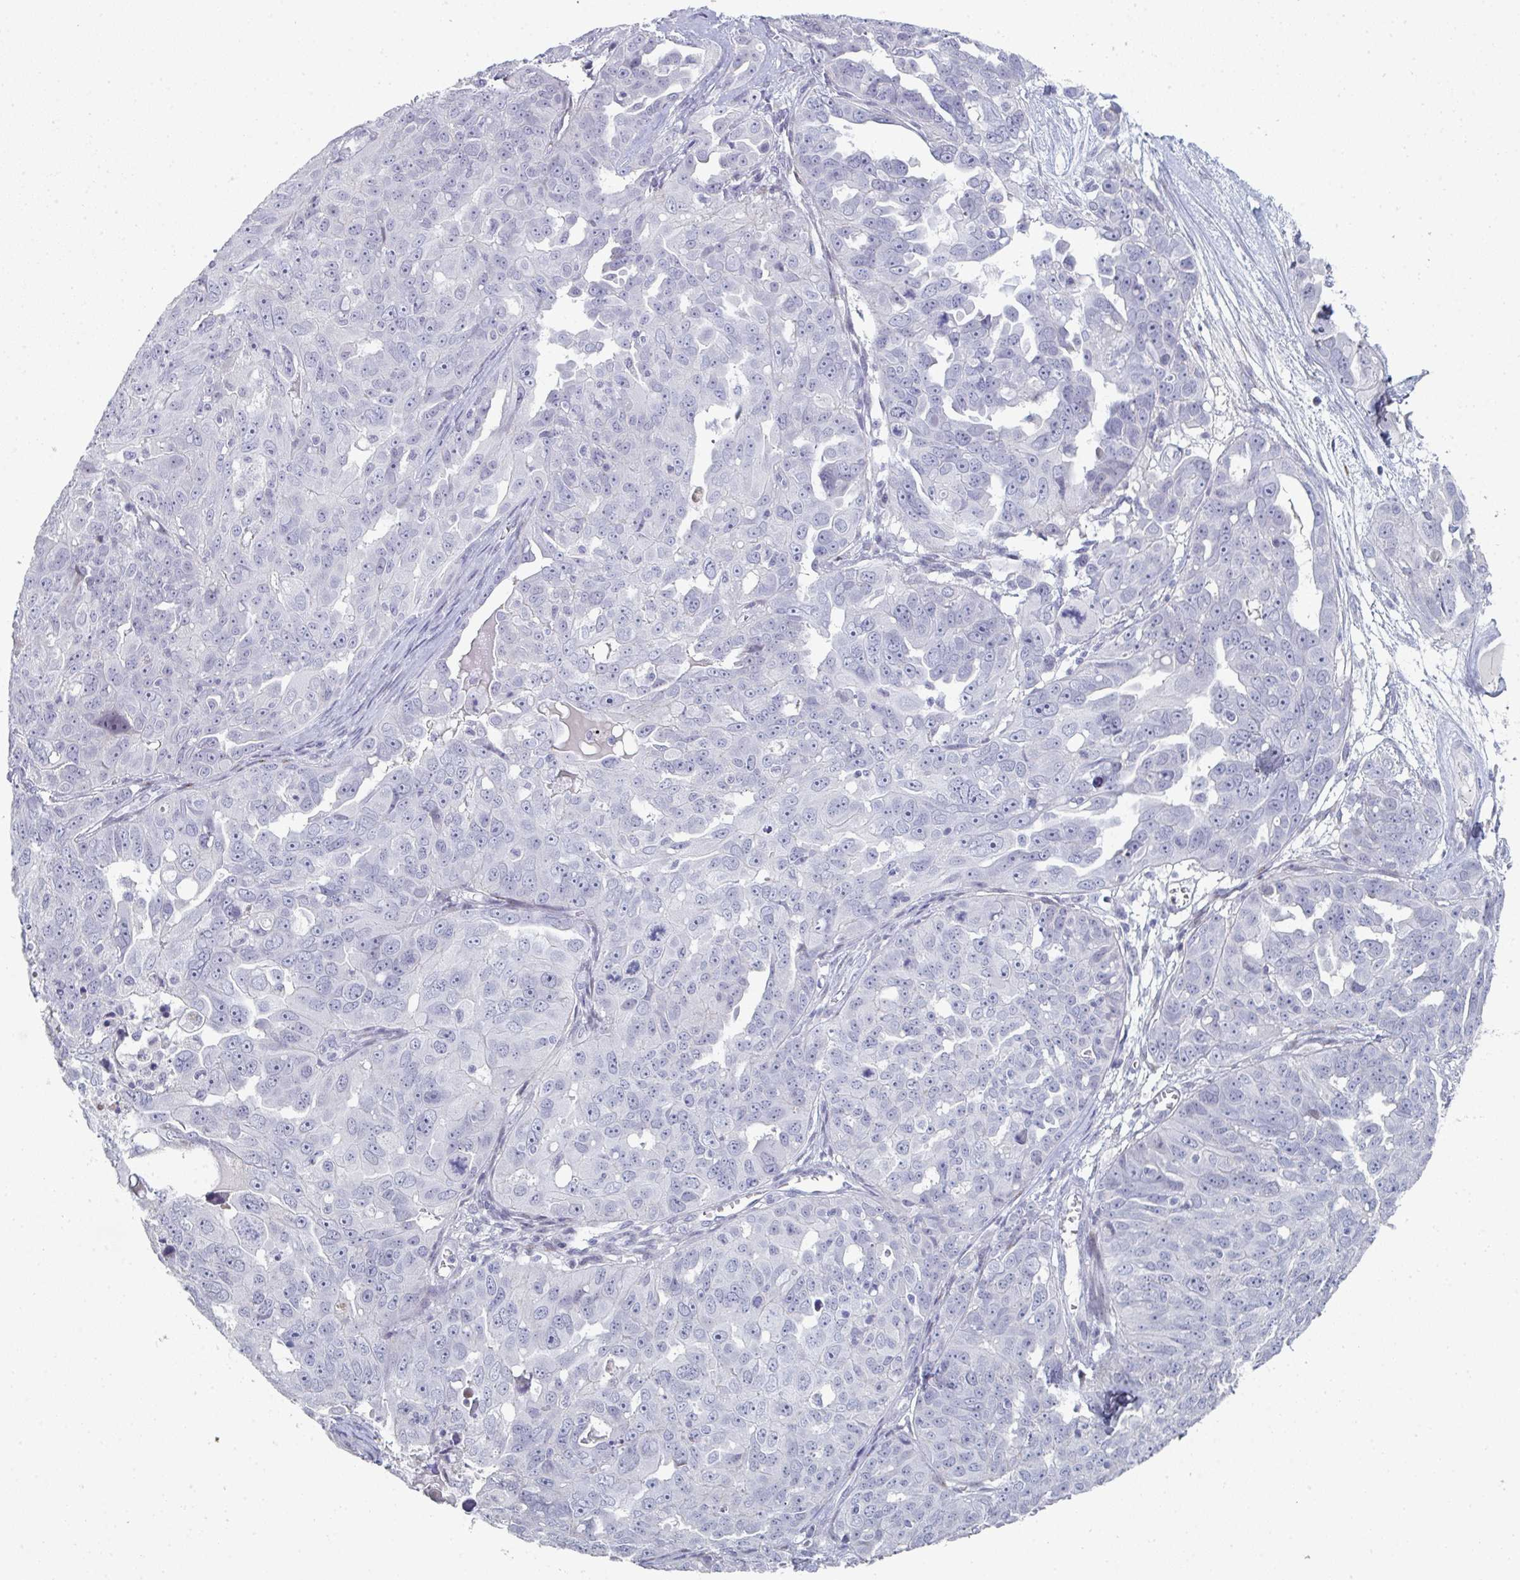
{"staining": {"intensity": "negative", "quantity": "none", "location": "none"}, "tissue": "ovarian cancer", "cell_type": "Tumor cells", "image_type": "cancer", "snomed": [{"axis": "morphology", "description": "Carcinoma, endometroid"}, {"axis": "topography", "description": "Ovary"}], "caption": "A histopathology image of human ovarian cancer (endometroid carcinoma) is negative for staining in tumor cells.", "gene": "A1CF", "patient": {"sex": "female", "age": 70}}